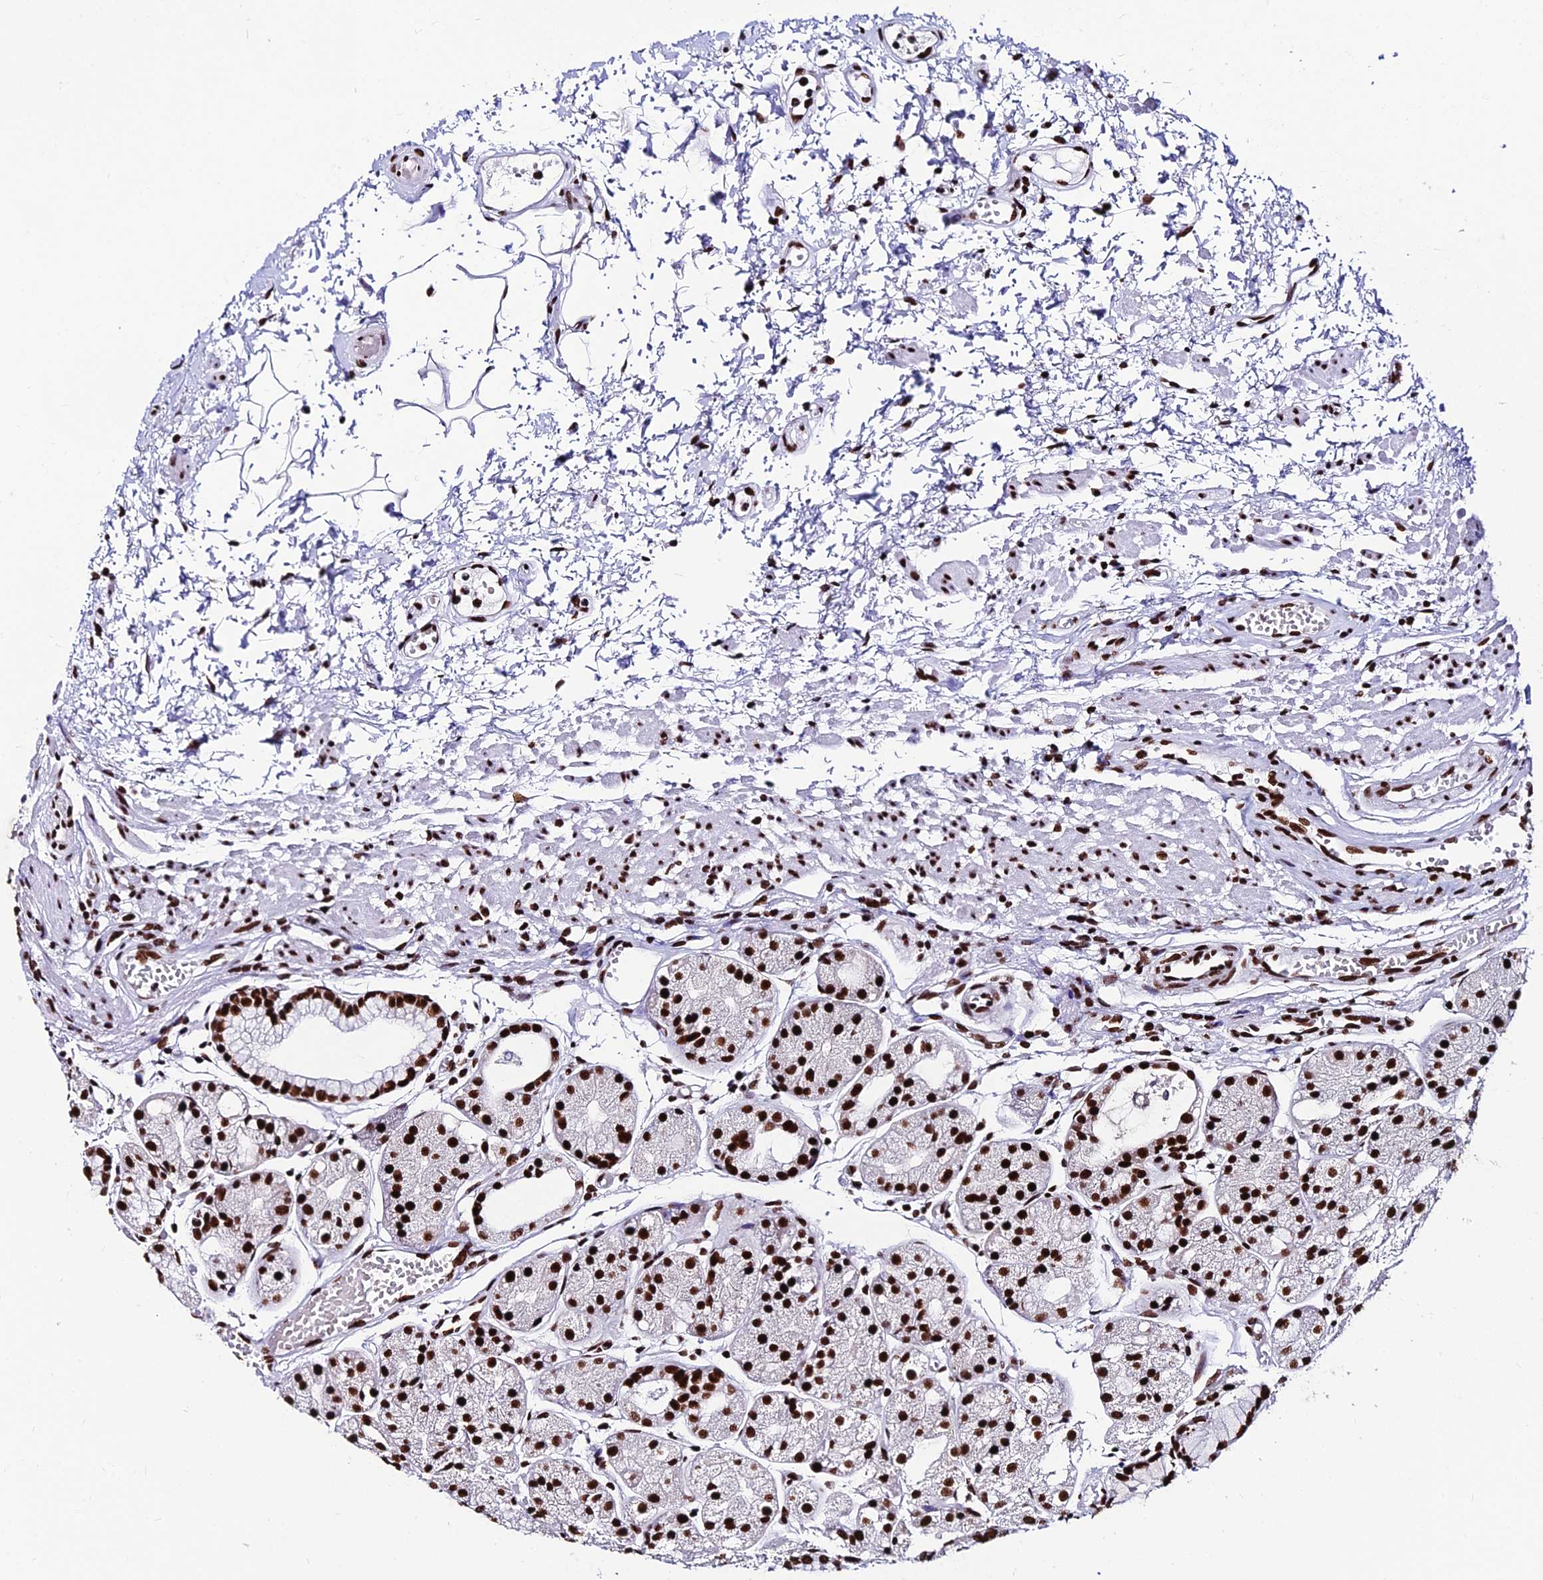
{"staining": {"intensity": "strong", "quantity": ">75%", "location": "nuclear"}, "tissue": "stomach", "cell_type": "Glandular cells", "image_type": "normal", "snomed": [{"axis": "morphology", "description": "Normal tissue, NOS"}, {"axis": "topography", "description": "Stomach, upper"}], "caption": "A high amount of strong nuclear staining is seen in approximately >75% of glandular cells in normal stomach. (Stains: DAB (3,3'-diaminobenzidine) in brown, nuclei in blue, Microscopy: brightfield microscopy at high magnification).", "gene": "HNRNPH1", "patient": {"sex": "male", "age": 72}}